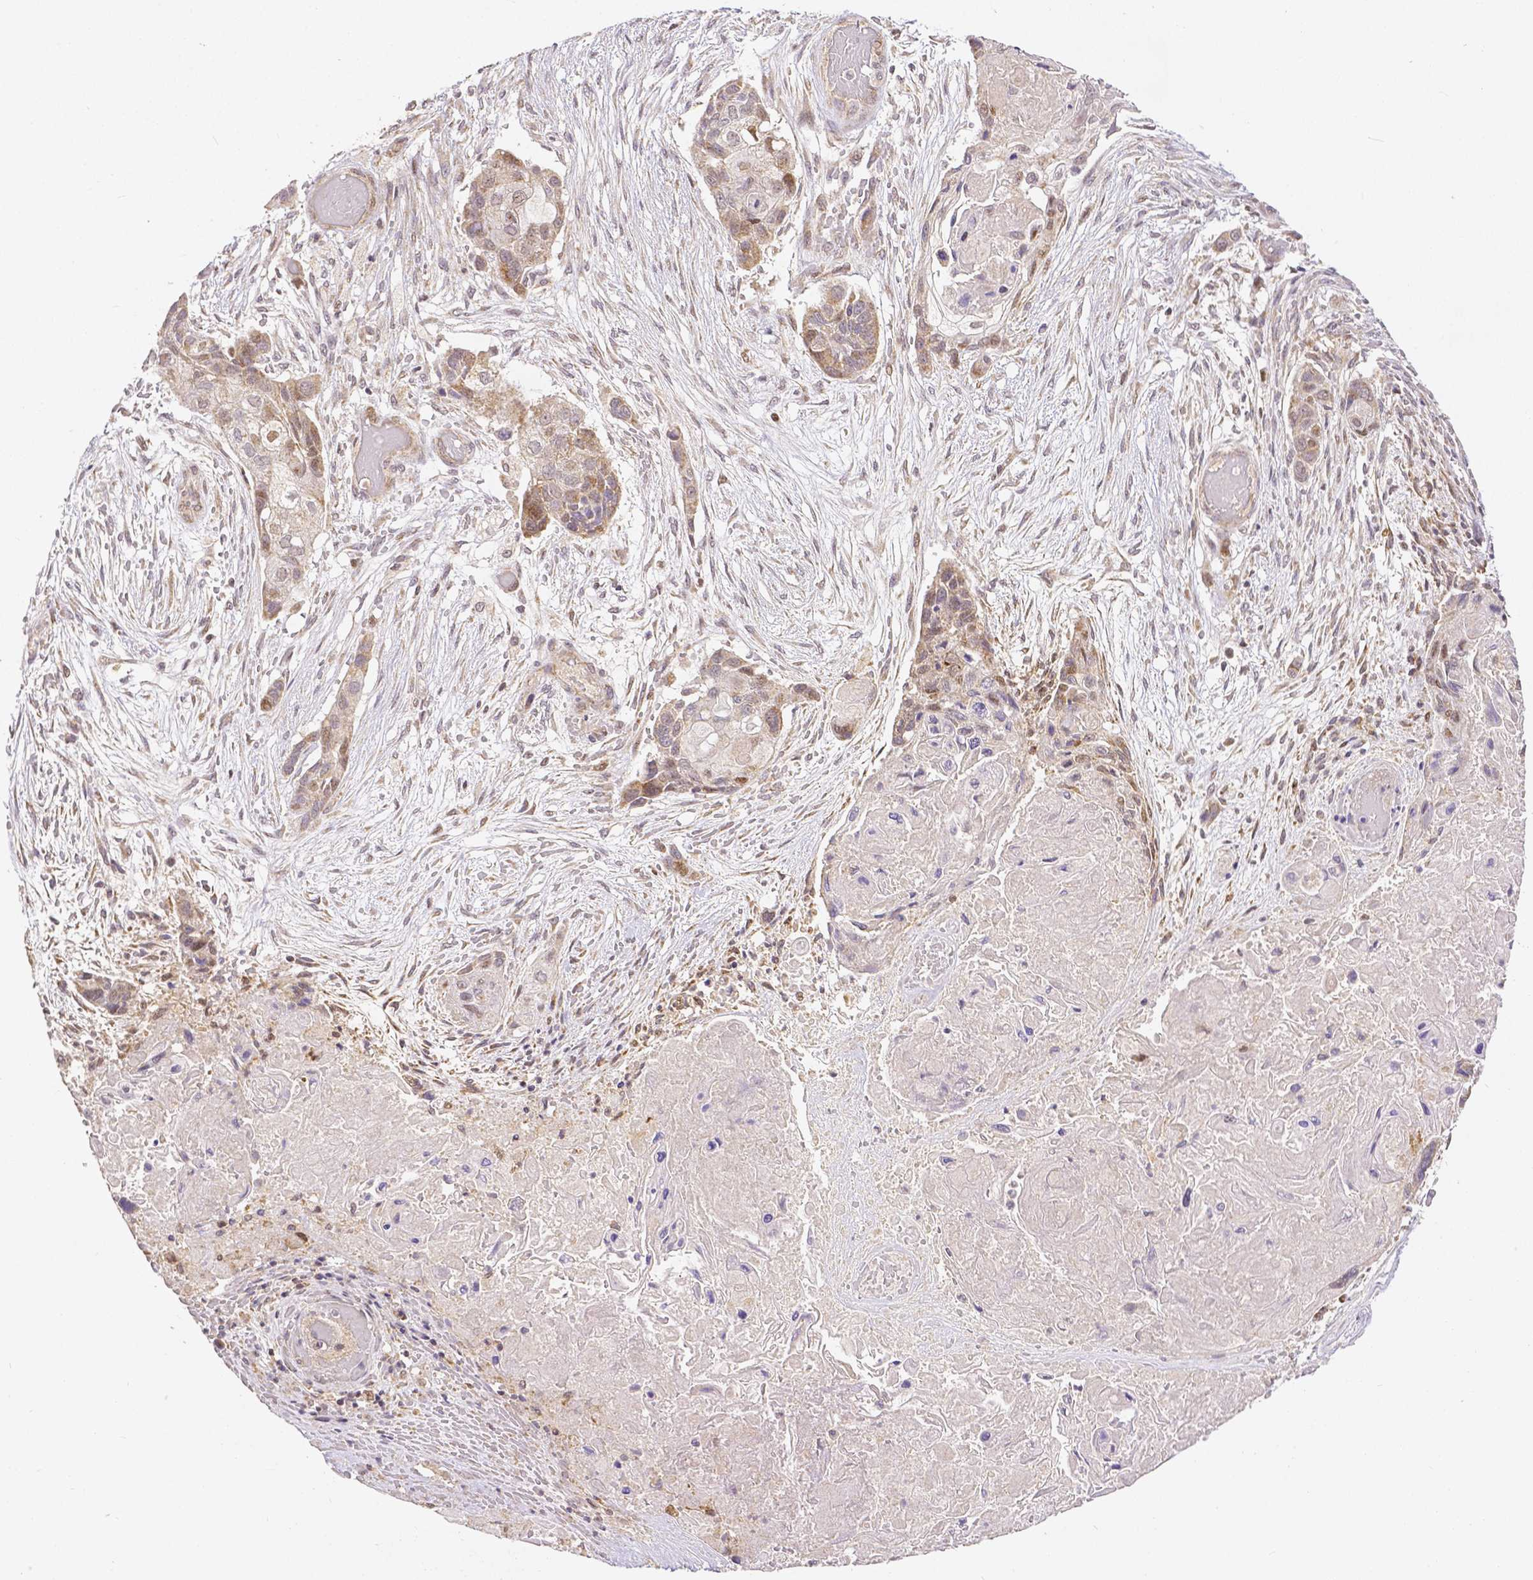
{"staining": {"intensity": "moderate", "quantity": "25%-75%", "location": "cytoplasmic/membranous,nuclear"}, "tissue": "lung cancer", "cell_type": "Tumor cells", "image_type": "cancer", "snomed": [{"axis": "morphology", "description": "Squamous cell carcinoma, NOS"}, {"axis": "topography", "description": "Lung"}], "caption": "Protein expression analysis of human lung cancer (squamous cell carcinoma) reveals moderate cytoplasmic/membranous and nuclear positivity in approximately 25%-75% of tumor cells.", "gene": "RHOT1", "patient": {"sex": "male", "age": 69}}